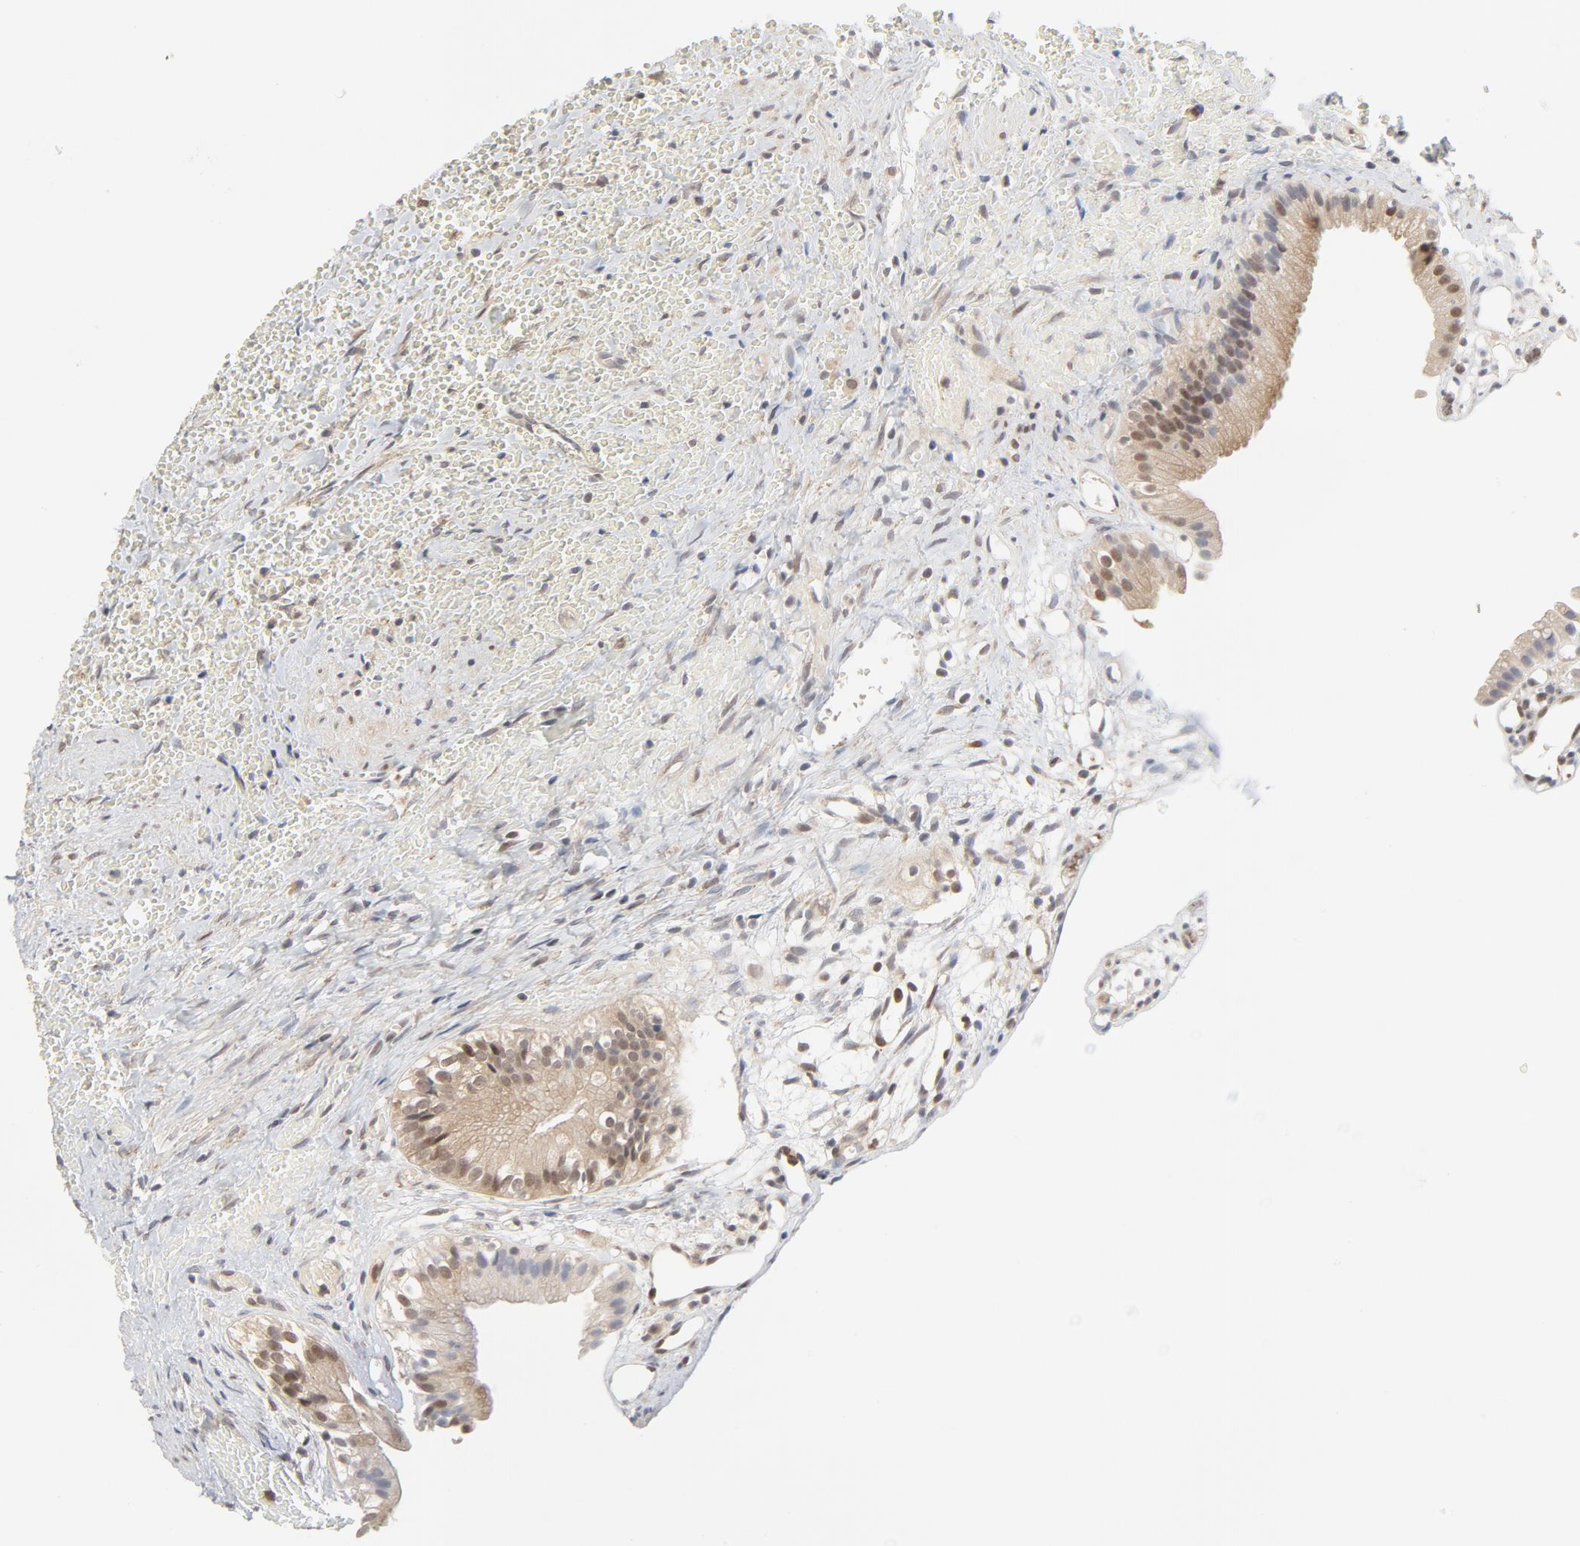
{"staining": {"intensity": "moderate", "quantity": ">75%", "location": "cytoplasmic/membranous,nuclear"}, "tissue": "gallbladder", "cell_type": "Glandular cells", "image_type": "normal", "snomed": [{"axis": "morphology", "description": "Normal tissue, NOS"}, {"axis": "topography", "description": "Gallbladder"}], "caption": "IHC (DAB) staining of unremarkable gallbladder exhibits moderate cytoplasmic/membranous,nuclear protein staining in approximately >75% of glandular cells.", "gene": "NEDD8", "patient": {"sex": "male", "age": 65}}